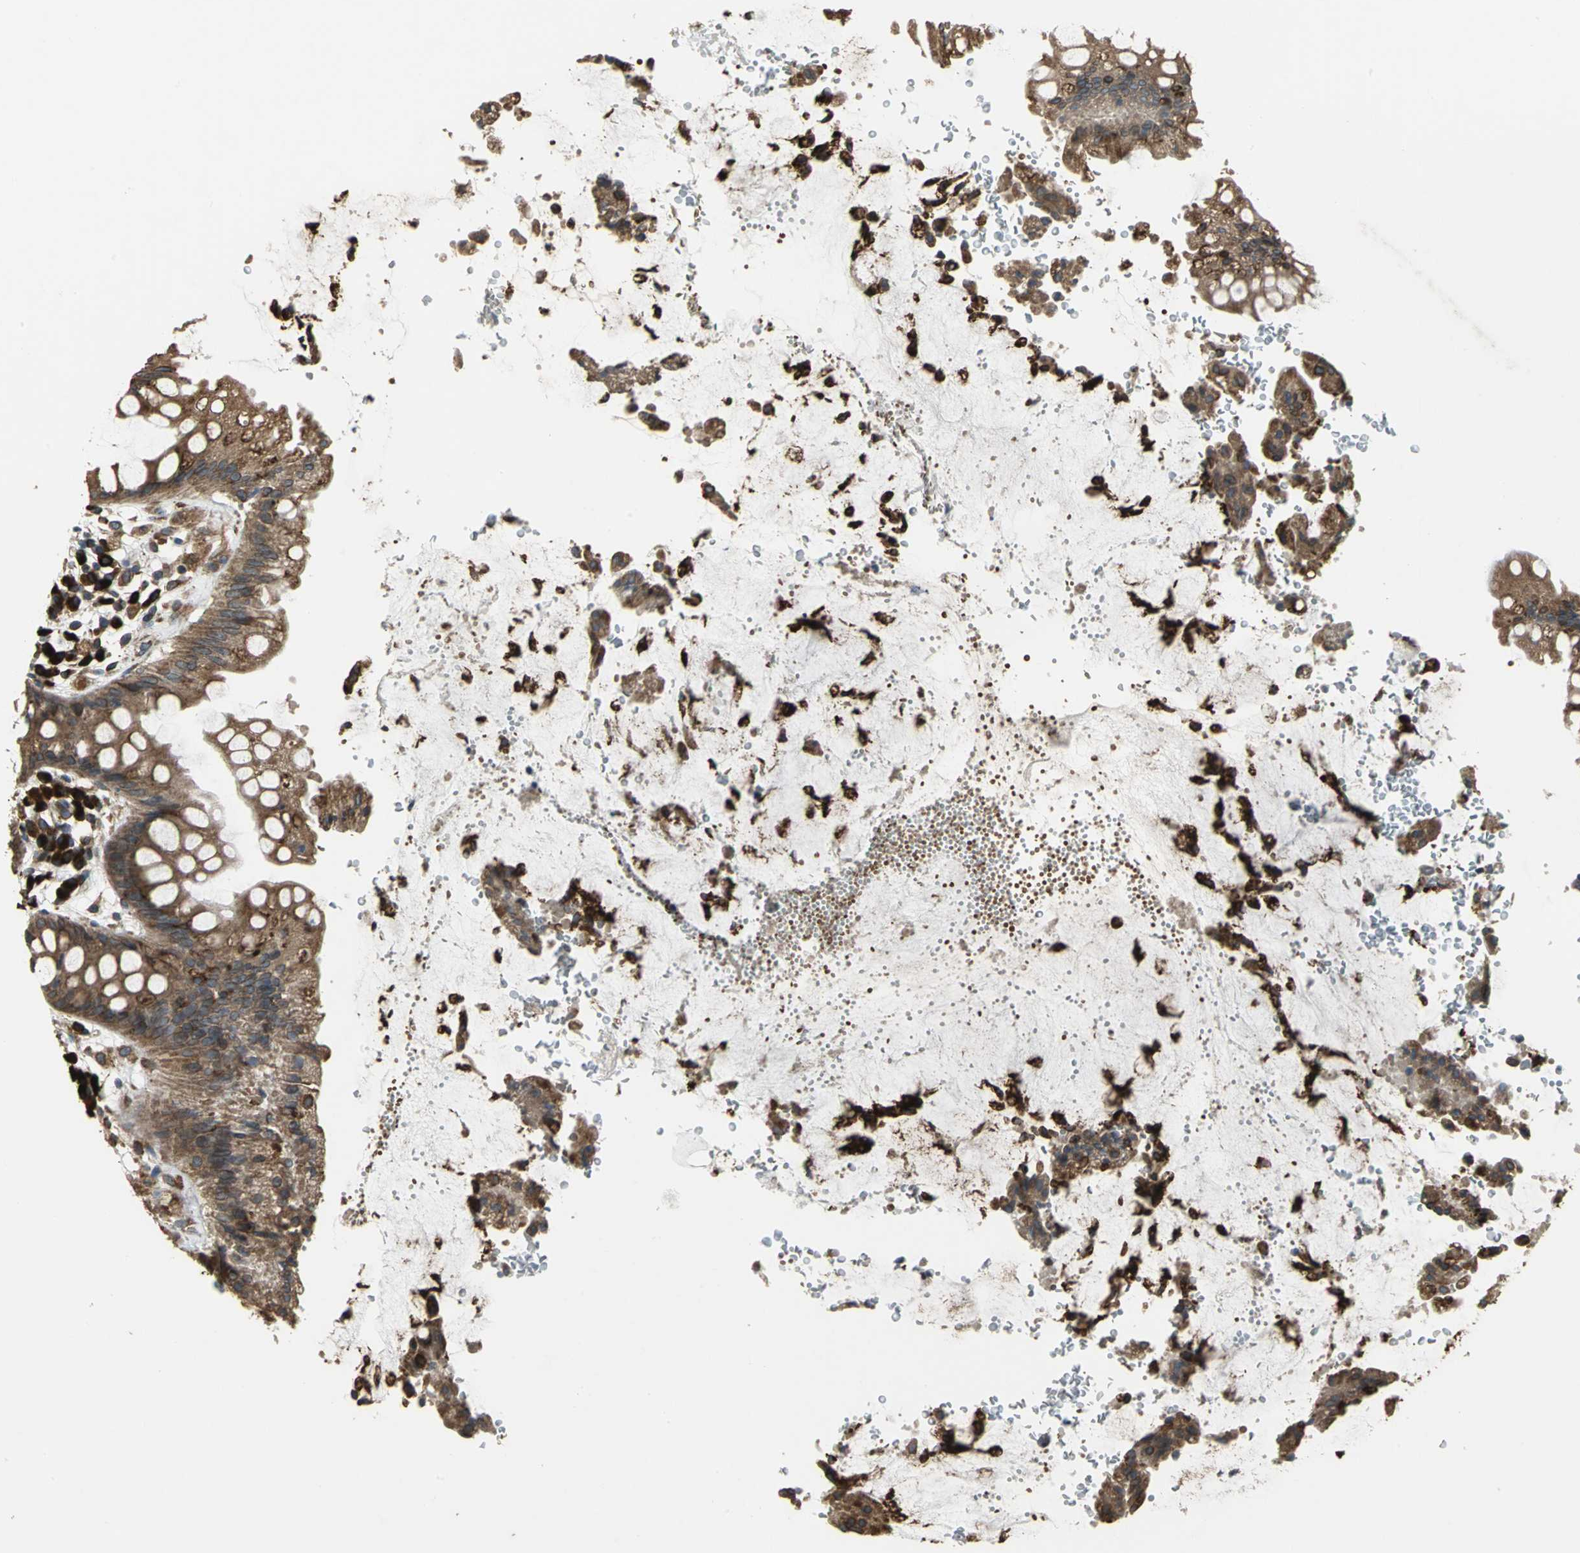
{"staining": {"intensity": "moderate", "quantity": ">75%", "location": "cytoplasmic/membranous"}, "tissue": "rectum", "cell_type": "Glandular cells", "image_type": "normal", "snomed": [{"axis": "morphology", "description": "Normal tissue, NOS"}, {"axis": "topography", "description": "Rectum"}], "caption": "A high-resolution micrograph shows immunohistochemistry staining of normal rectum, which exhibits moderate cytoplasmic/membranous positivity in about >75% of glandular cells.", "gene": "SYVN1", "patient": {"sex": "female", "age": 46}}